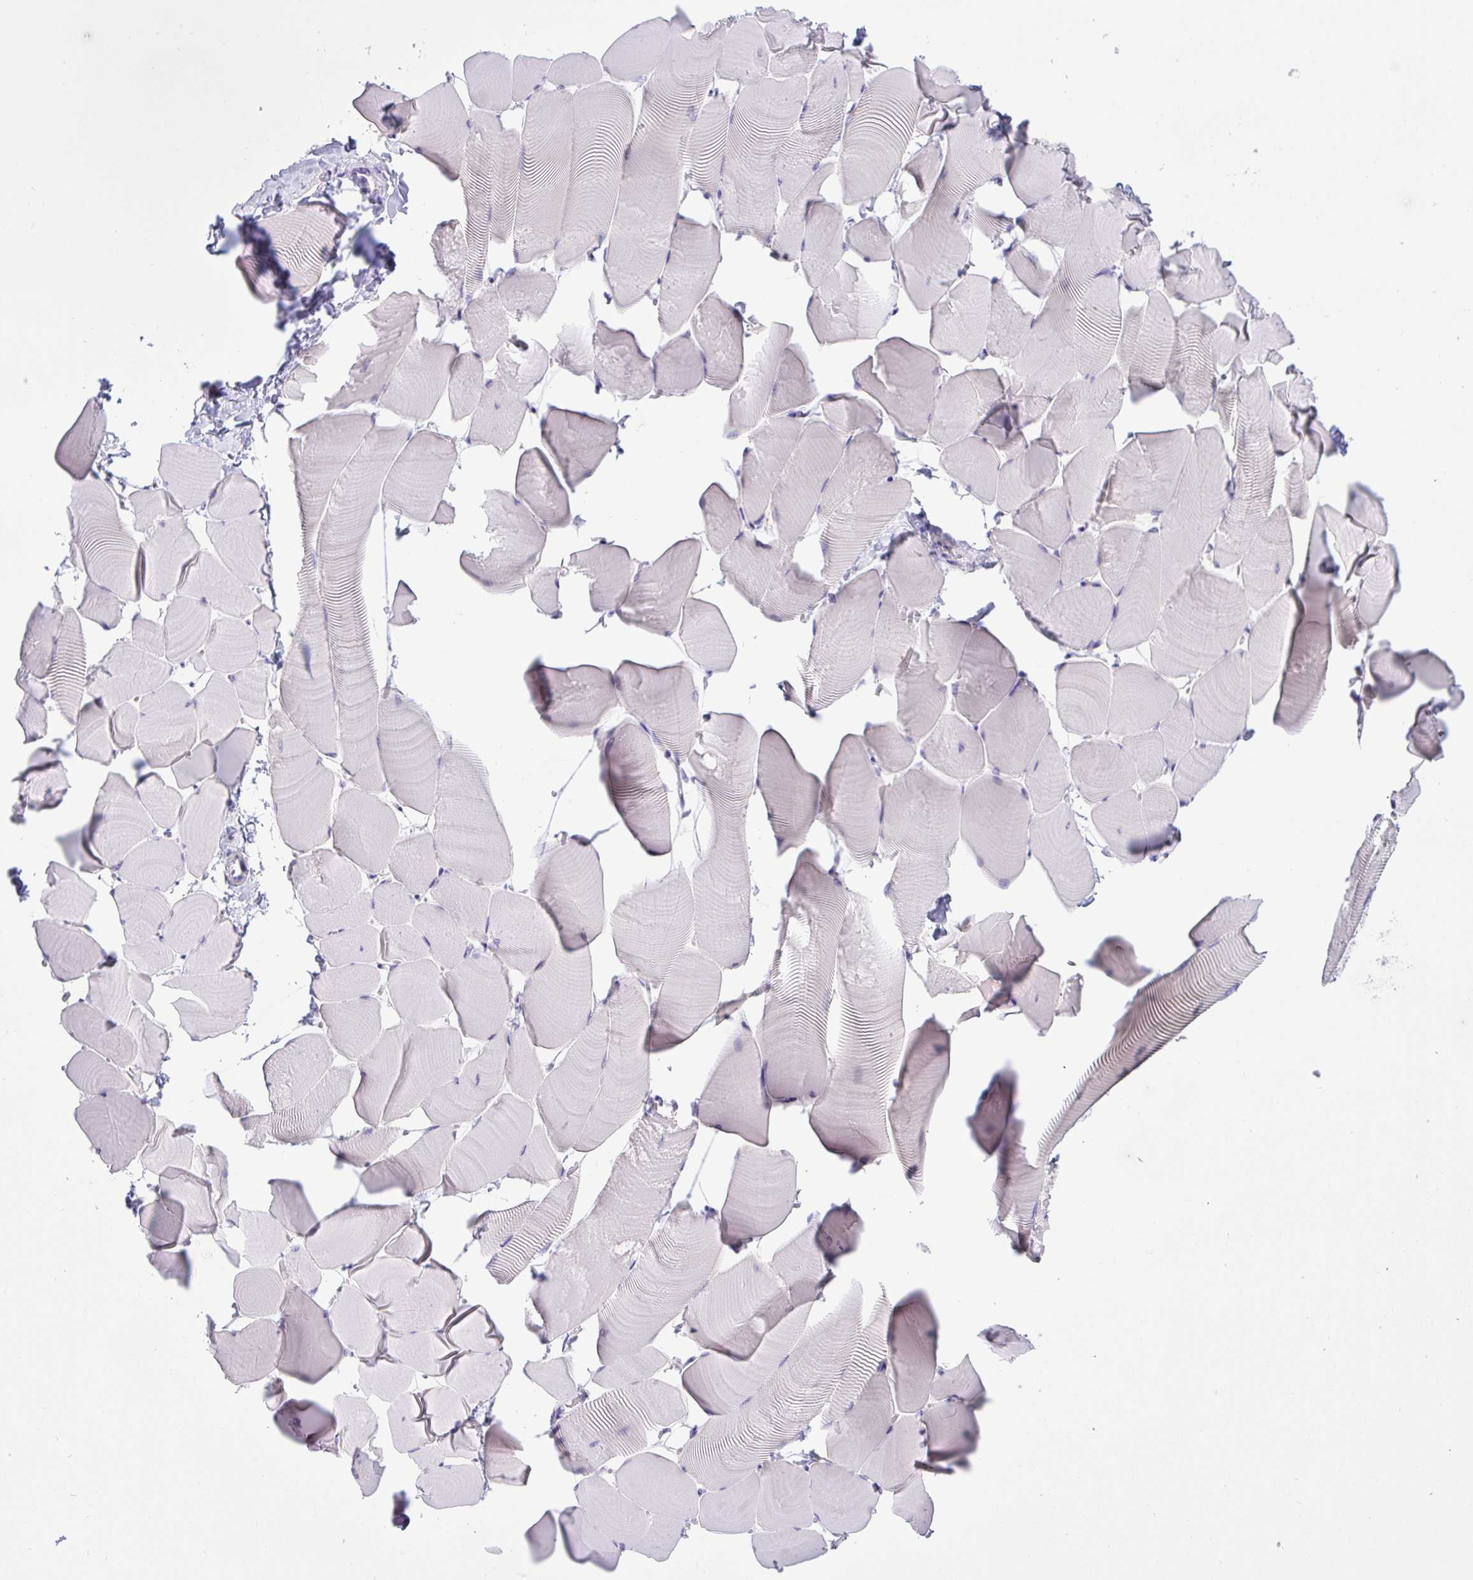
{"staining": {"intensity": "negative", "quantity": "none", "location": "none"}, "tissue": "skeletal muscle", "cell_type": "Myocytes", "image_type": "normal", "snomed": [{"axis": "morphology", "description": "Normal tissue, NOS"}, {"axis": "topography", "description": "Skeletal muscle"}], "caption": "This is an immunohistochemistry photomicrograph of unremarkable skeletal muscle. There is no expression in myocytes.", "gene": "TMEM41A", "patient": {"sex": "male", "age": 25}}